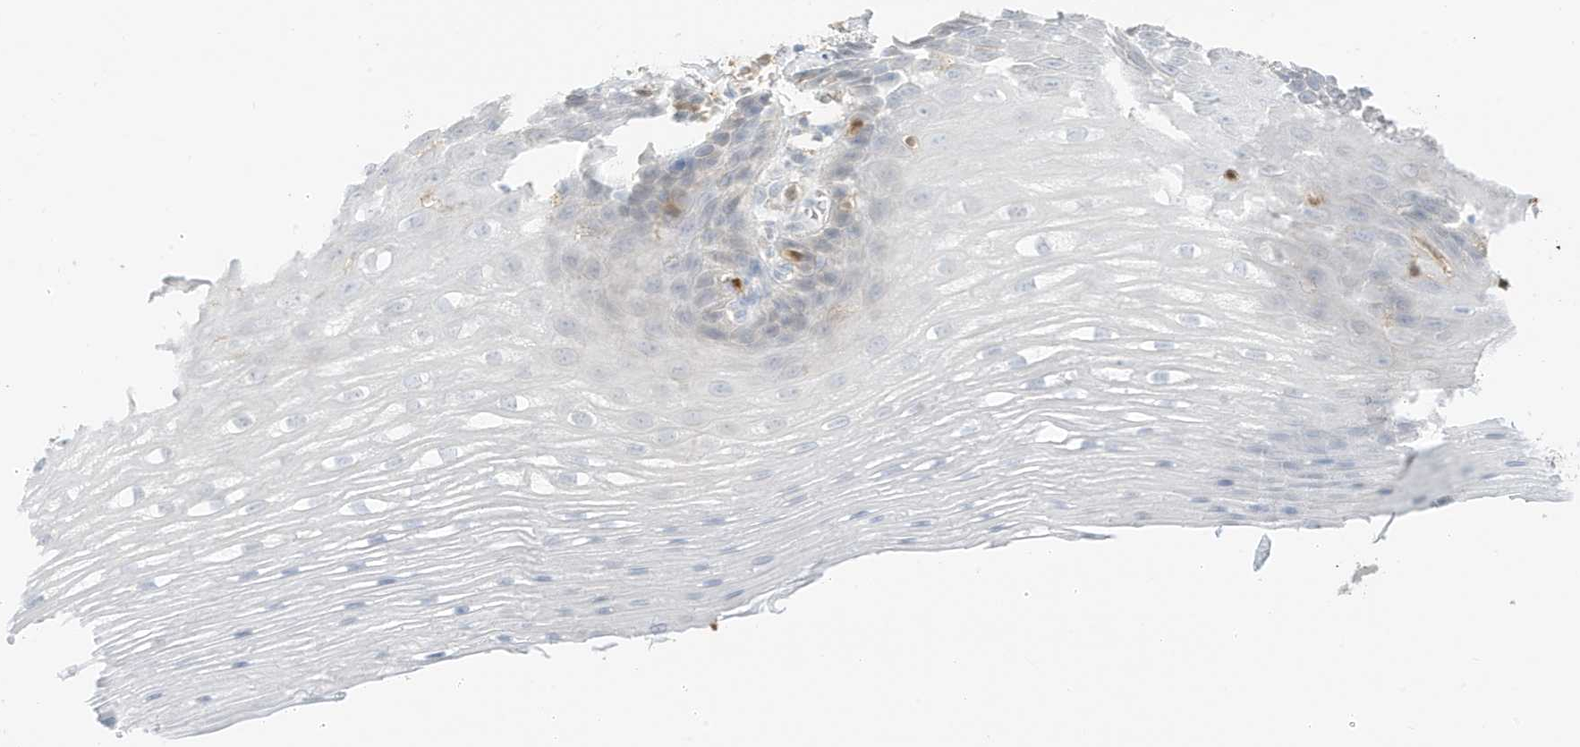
{"staining": {"intensity": "negative", "quantity": "none", "location": "none"}, "tissue": "esophagus", "cell_type": "Squamous epithelial cells", "image_type": "normal", "snomed": [{"axis": "morphology", "description": "Normal tissue, NOS"}, {"axis": "topography", "description": "Esophagus"}], "caption": "This is an immunohistochemistry (IHC) image of unremarkable human esophagus. There is no expression in squamous epithelial cells.", "gene": "GCA", "patient": {"sex": "male", "age": 62}}